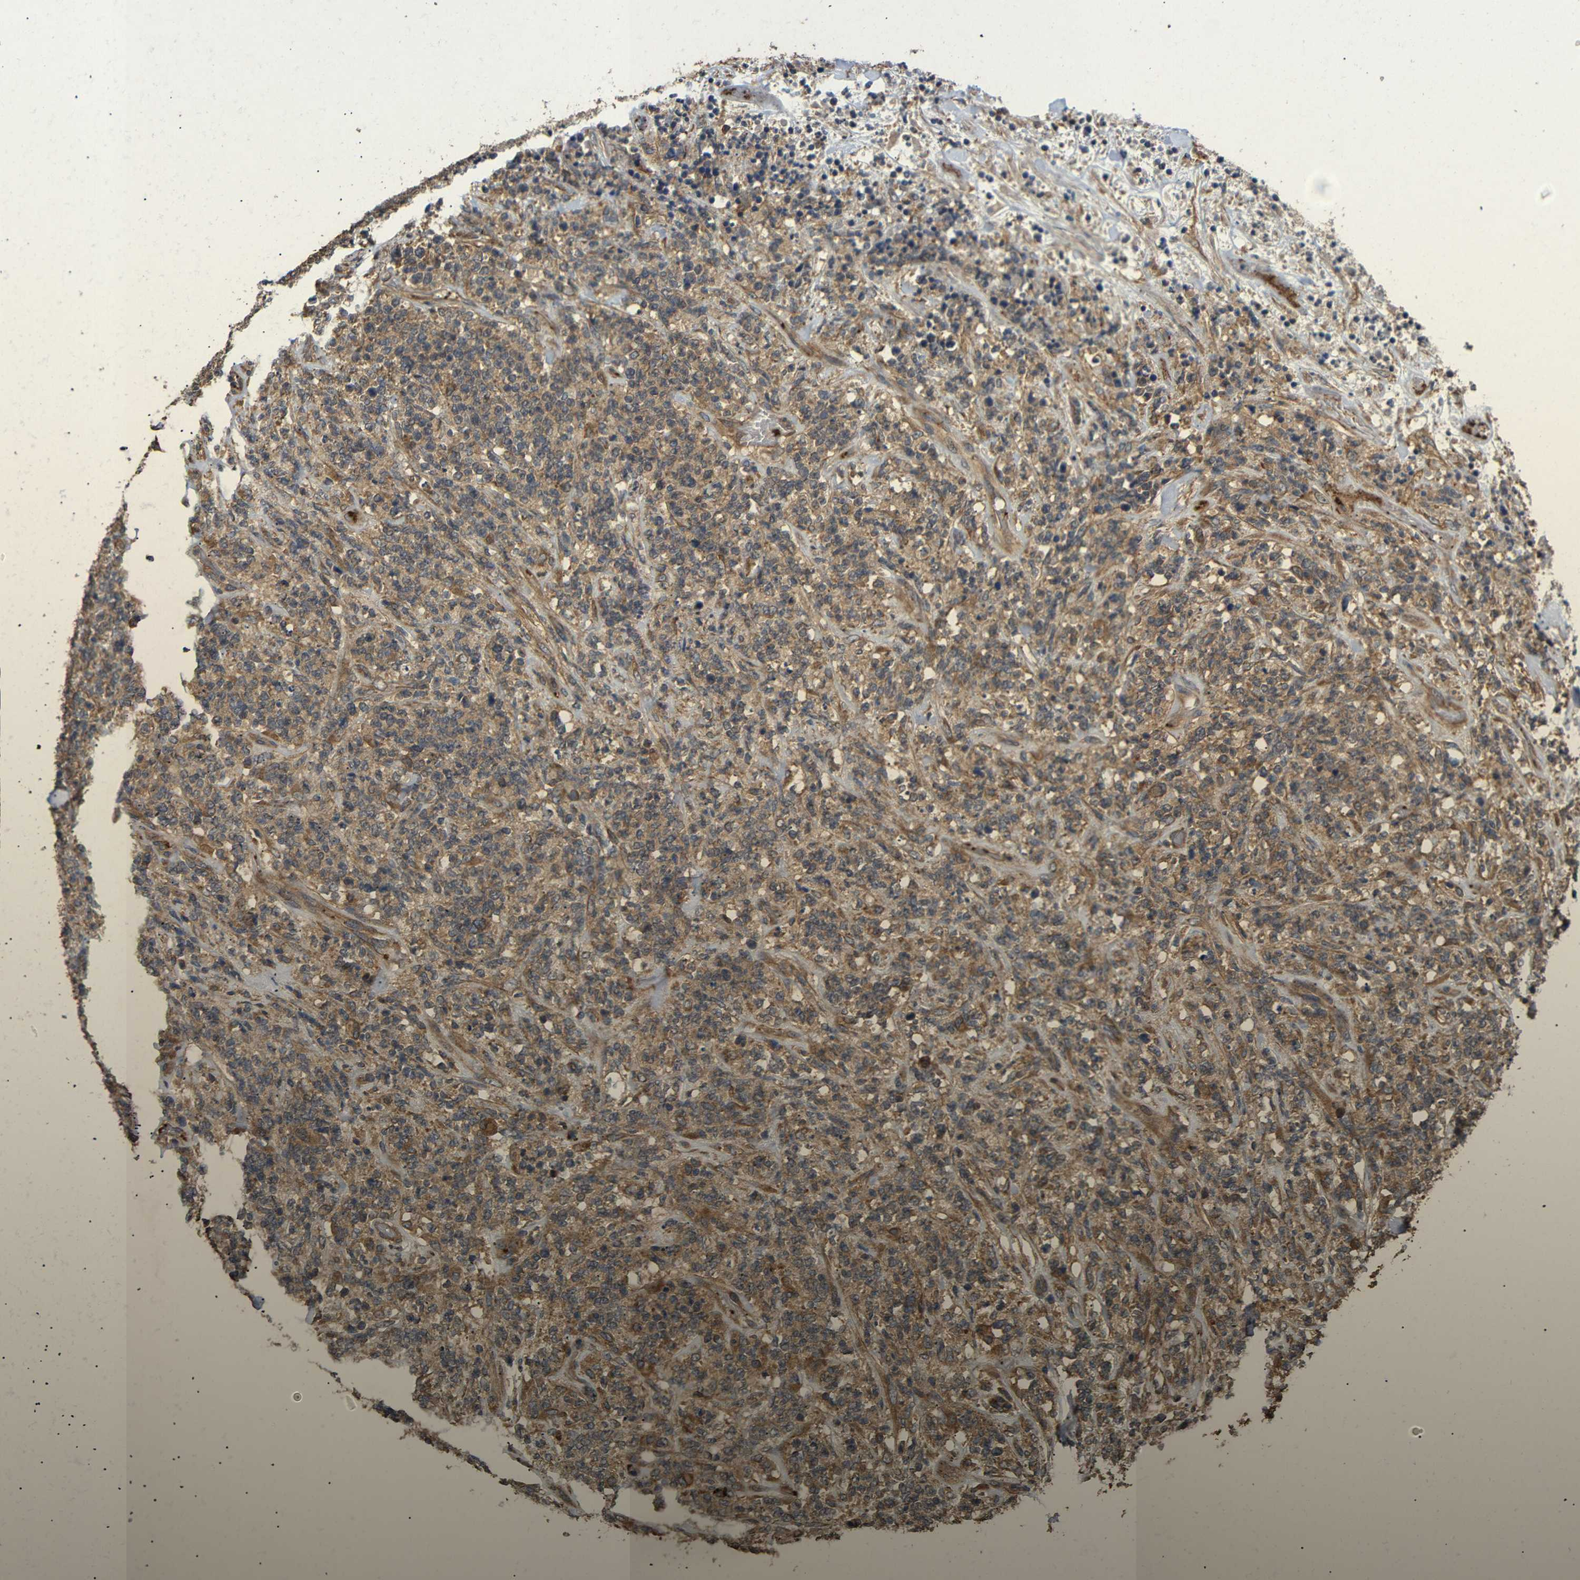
{"staining": {"intensity": "moderate", "quantity": ">75%", "location": "cytoplasmic/membranous"}, "tissue": "lymphoma", "cell_type": "Tumor cells", "image_type": "cancer", "snomed": [{"axis": "morphology", "description": "Malignant lymphoma, non-Hodgkin's type, High grade"}, {"axis": "topography", "description": "Soft tissue"}], "caption": "Immunohistochemistry image of human malignant lymphoma, non-Hodgkin's type (high-grade) stained for a protein (brown), which demonstrates medium levels of moderate cytoplasmic/membranous expression in approximately >75% of tumor cells.", "gene": "EIF2S1", "patient": {"sex": "male", "age": 18}}